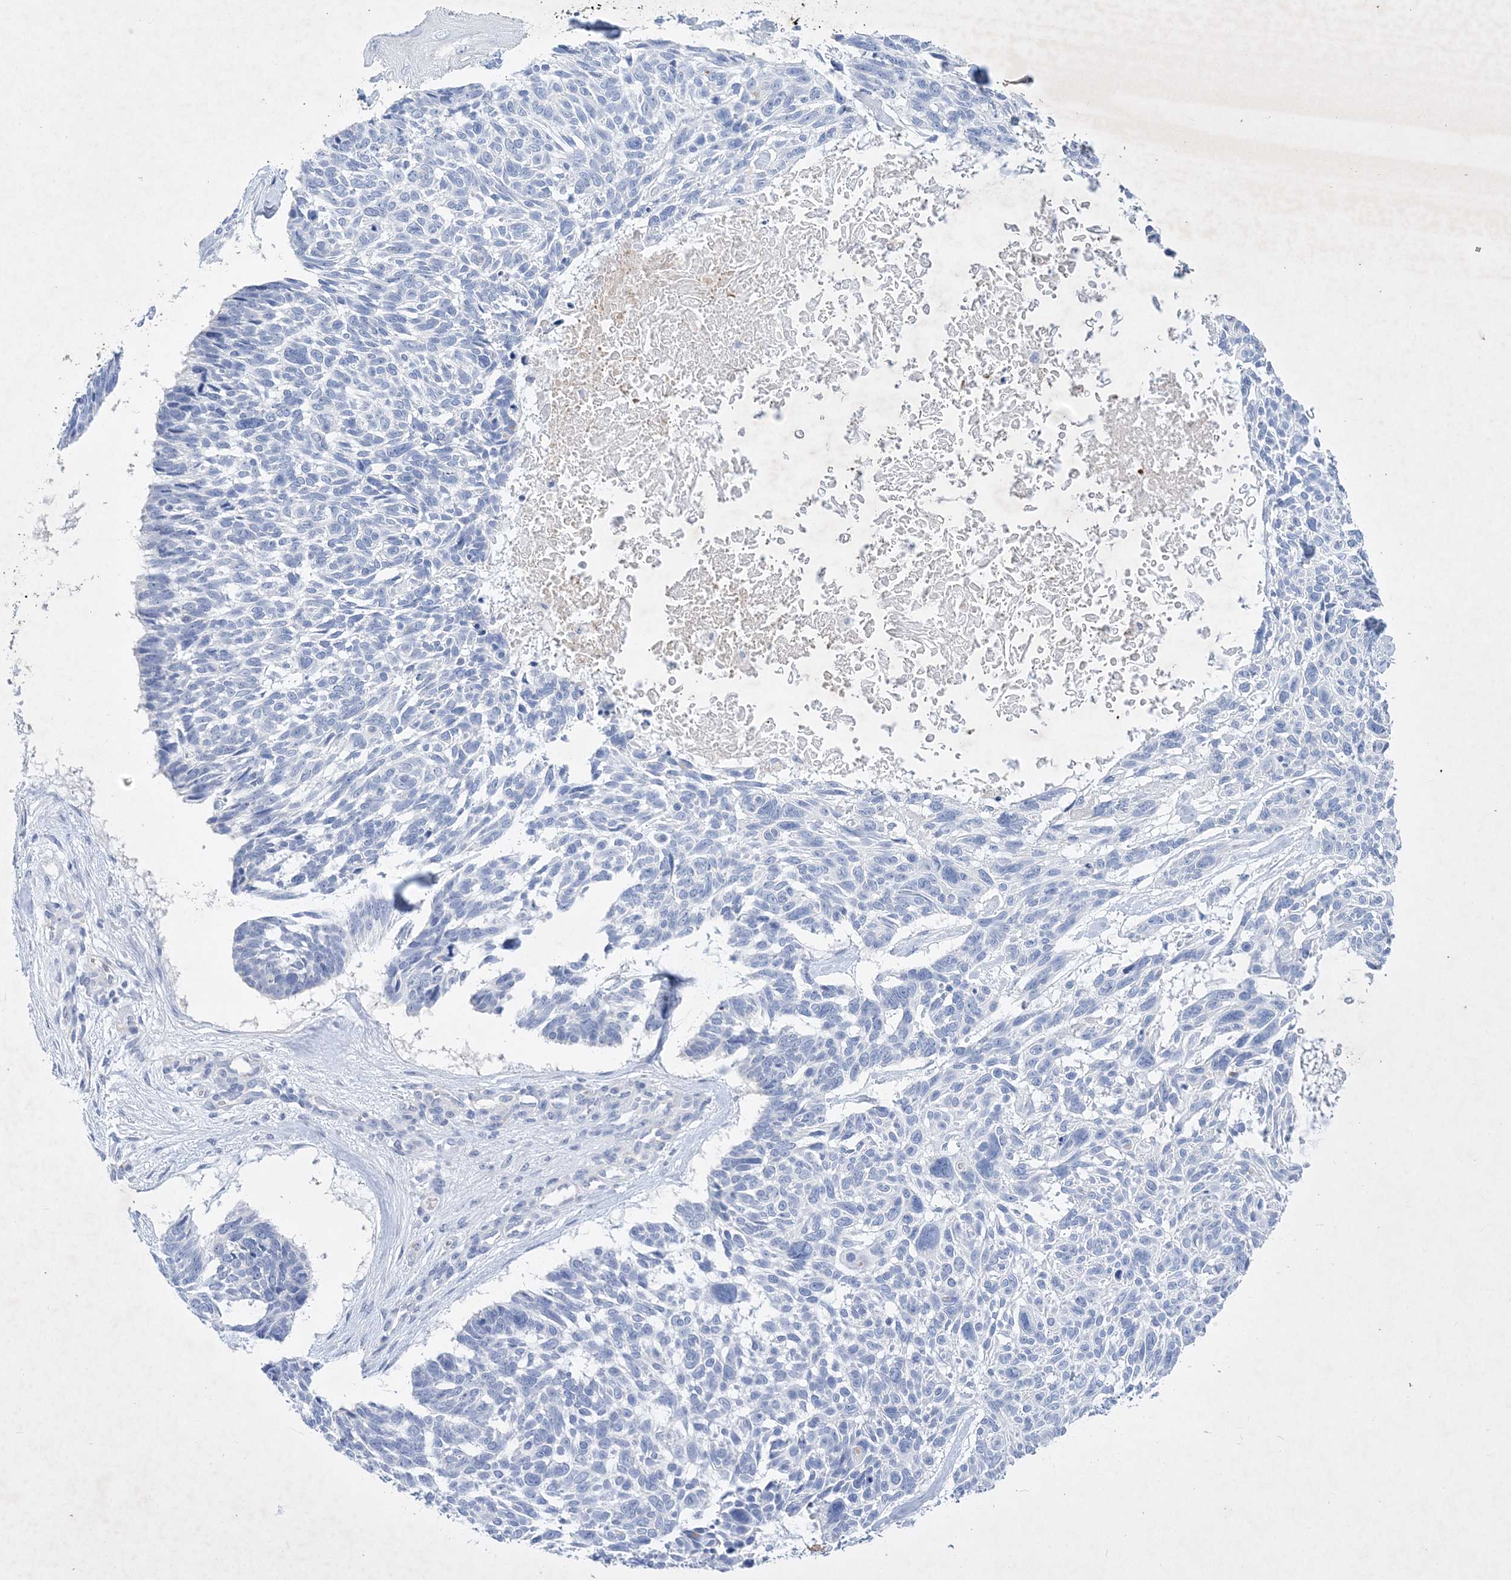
{"staining": {"intensity": "negative", "quantity": "none", "location": "none"}, "tissue": "skin cancer", "cell_type": "Tumor cells", "image_type": "cancer", "snomed": [{"axis": "morphology", "description": "Basal cell carcinoma"}, {"axis": "topography", "description": "Skin"}], "caption": "DAB (3,3'-diaminobenzidine) immunohistochemical staining of skin basal cell carcinoma demonstrates no significant expression in tumor cells. (DAB immunohistochemistry (IHC) visualized using brightfield microscopy, high magnification).", "gene": "COPS8", "patient": {"sex": "male", "age": 88}}